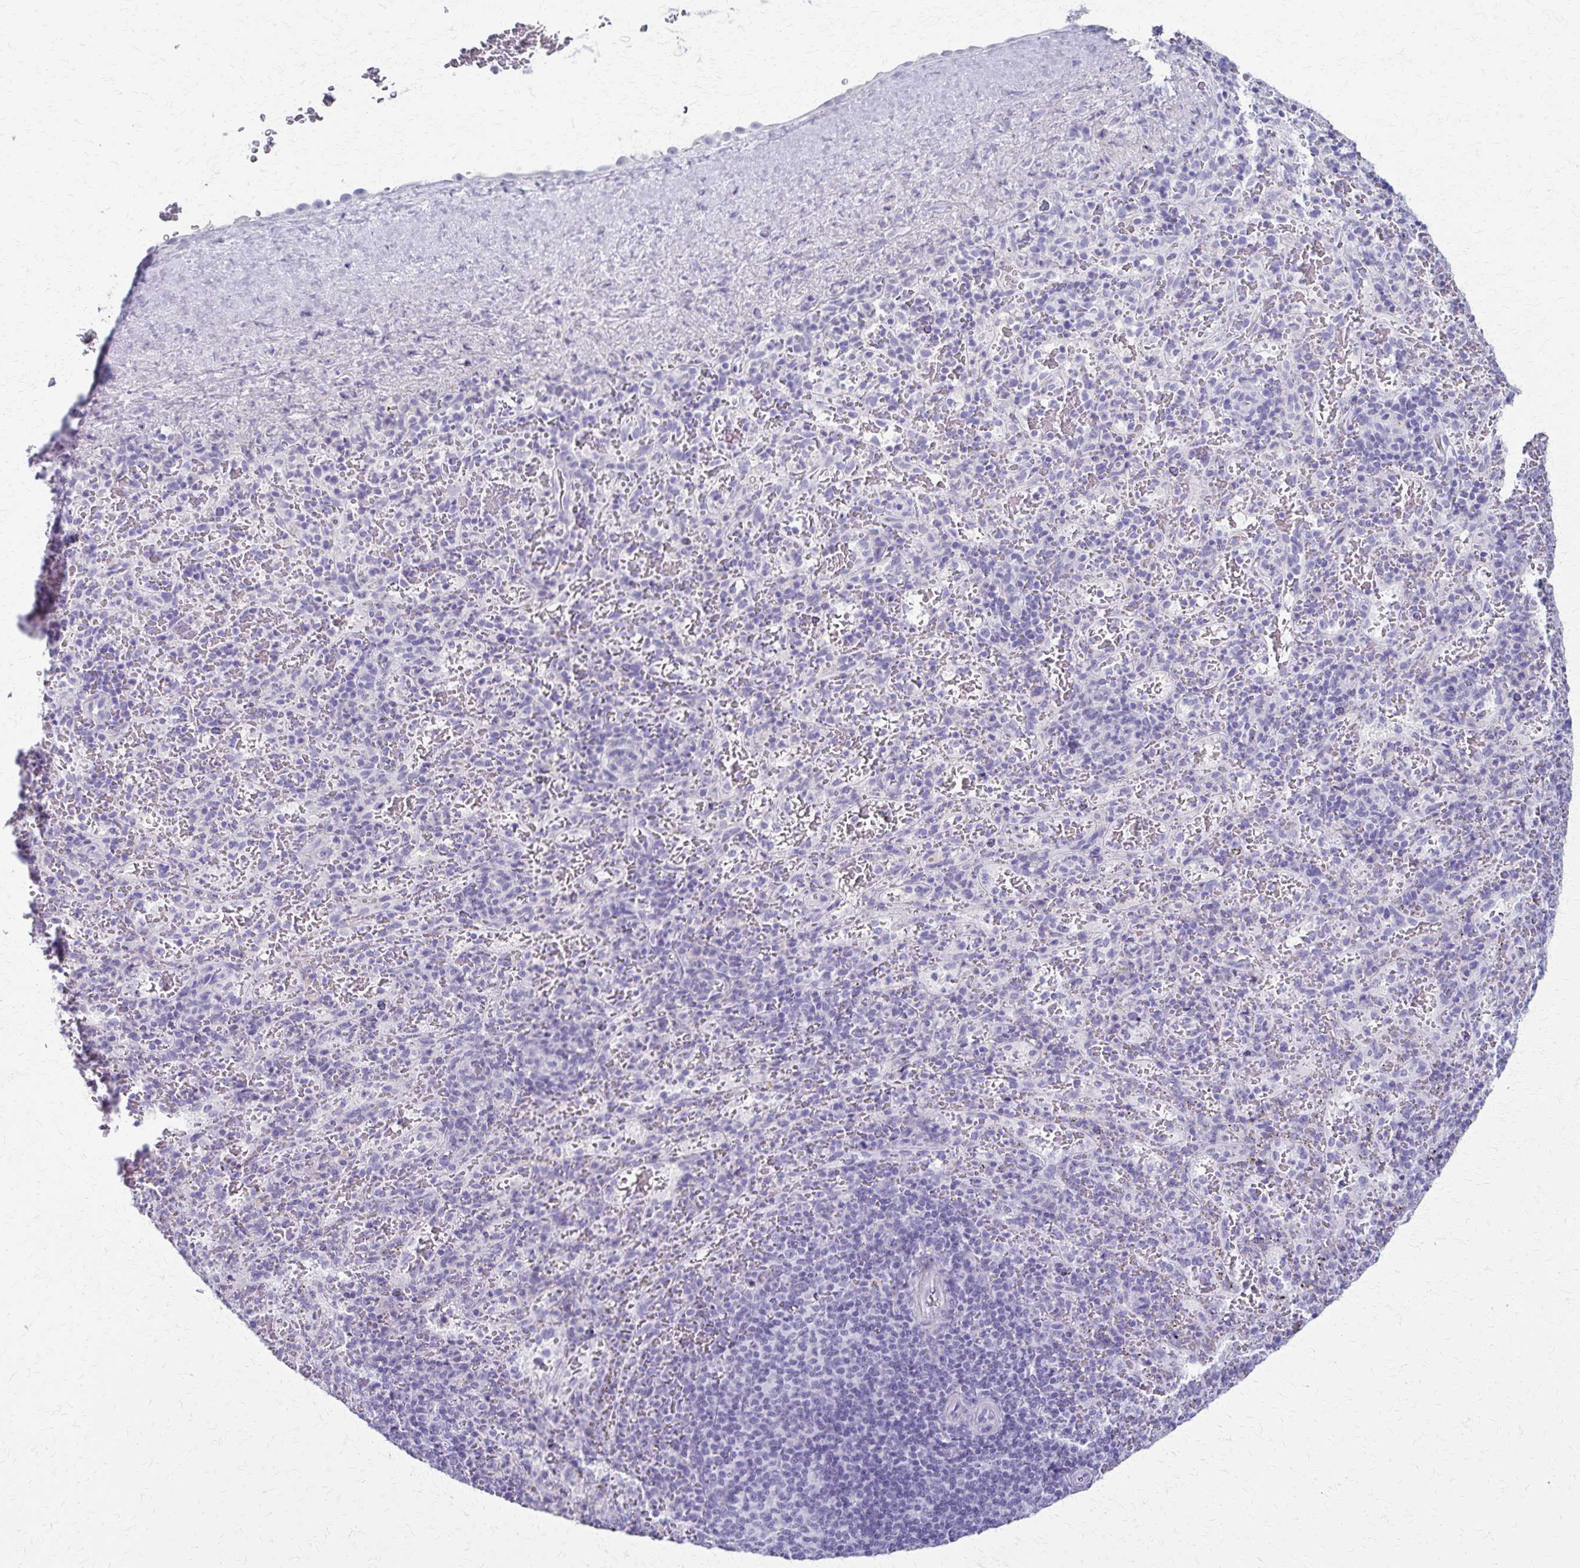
{"staining": {"intensity": "strong", "quantity": "<25%", "location": "cytoplasmic/membranous"}, "tissue": "spleen", "cell_type": "Cells in red pulp", "image_type": "normal", "snomed": [{"axis": "morphology", "description": "Normal tissue, NOS"}, {"axis": "topography", "description": "Spleen"}], "caption": "Immunohistochemistry (DAB (3,3'-diaminobenzidine)) staining of unremarkable human spleen exhibits strong cytoplasmic/membranous protein expression in about <25% of cells in red pulp.", "gene": "TMEM60", "patient": {"sex": "male", "age": 57}}